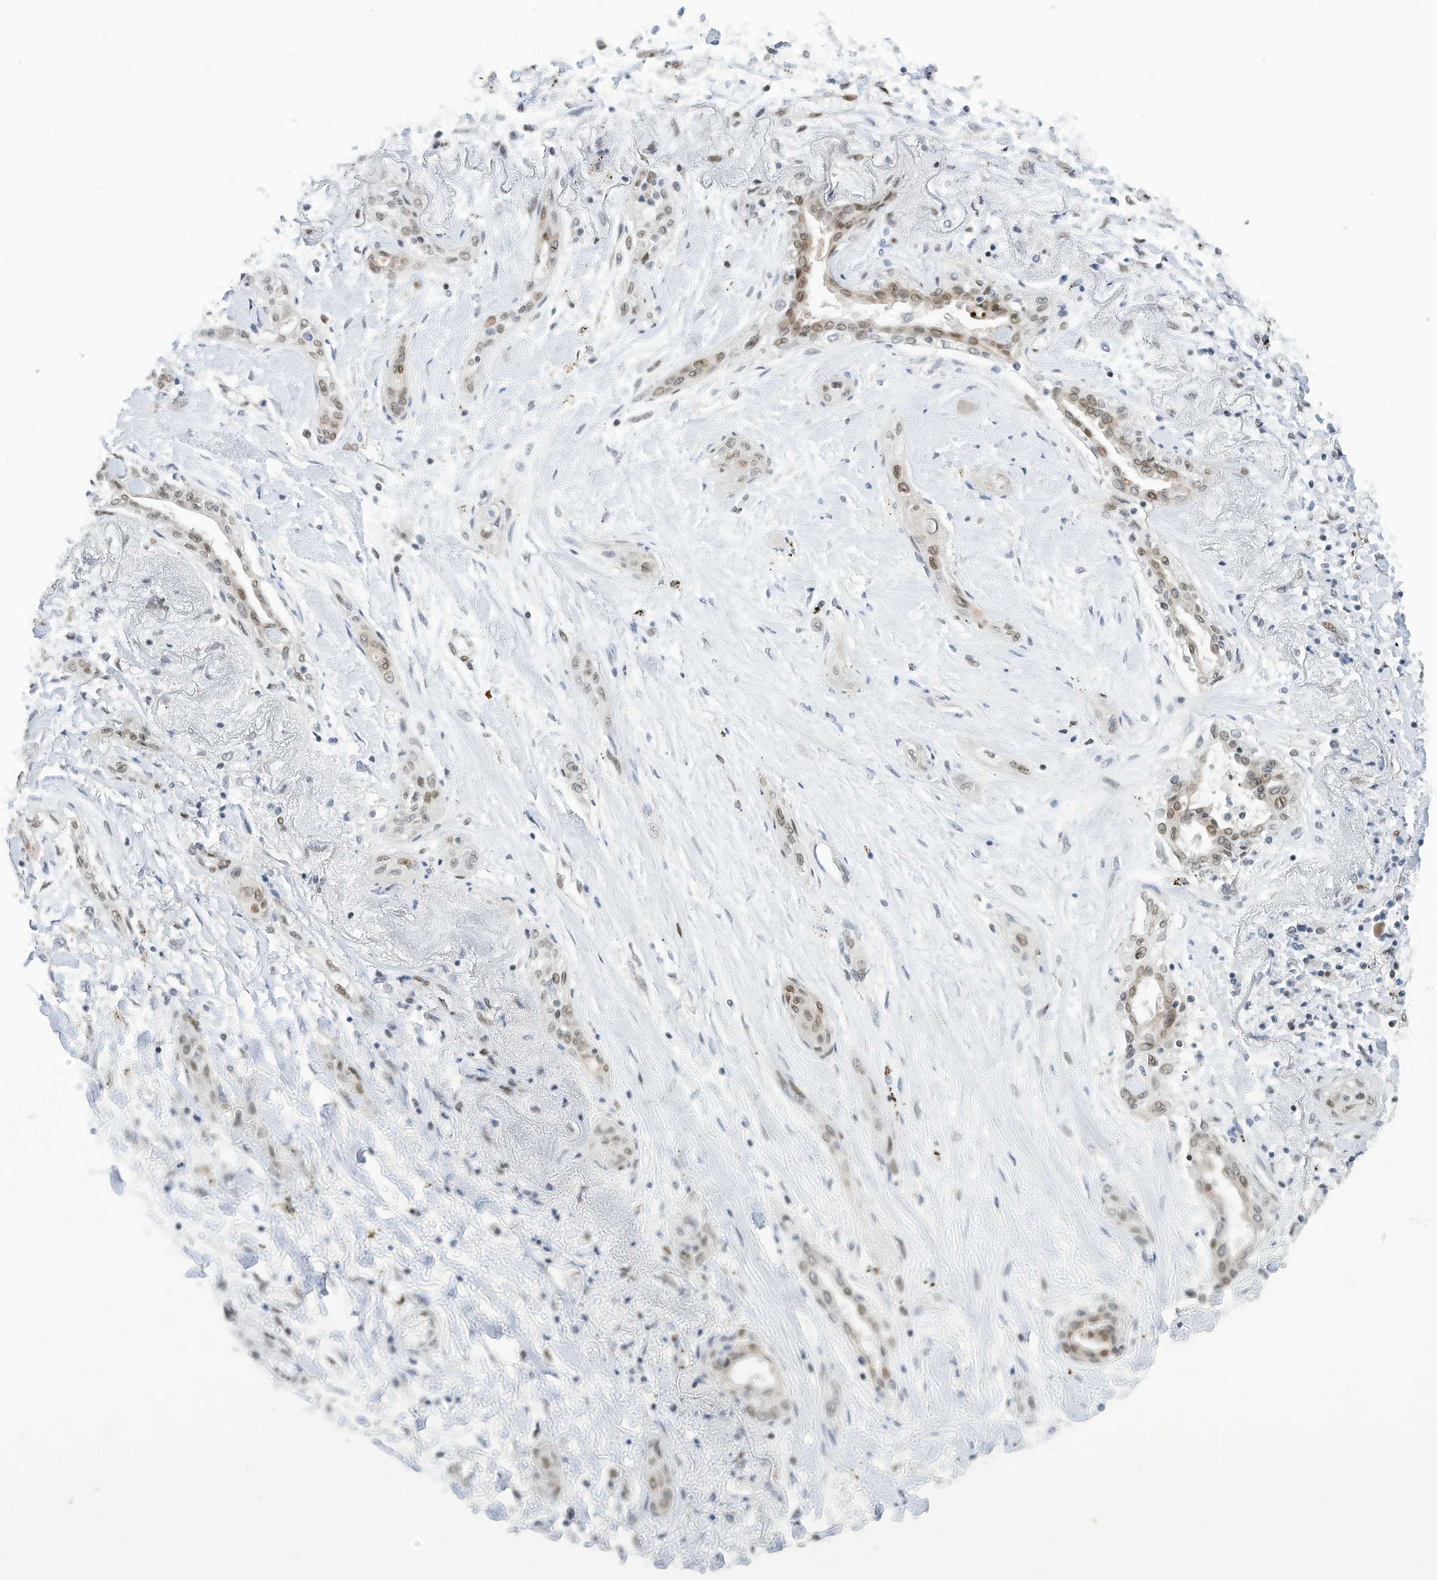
{"staining": {"intensity": "moderate", "quantity": ">75%", "location": "nuclear"}, "tissue": "lung cancer", "cell_type": "Tumor cells", "image_type": "cancer", "snomed": [{"axis": "morphology", "description": "Squamous cell carcinoma, NOS"}, {"axis": "topography", "description": "Lung"}], "caption": "Immunohistochemistry (IHC) micrograph of neoplastic tissue: lung cancer (squamous cell carcinoma) stained using IHC demonstrates medium levels of moderate protein expression localized specifically in the nuclear of tumor cells, appearing as a nuclear brown color.", "gene": "RABL3", "patient": {"sex": "female", "age": 47}}